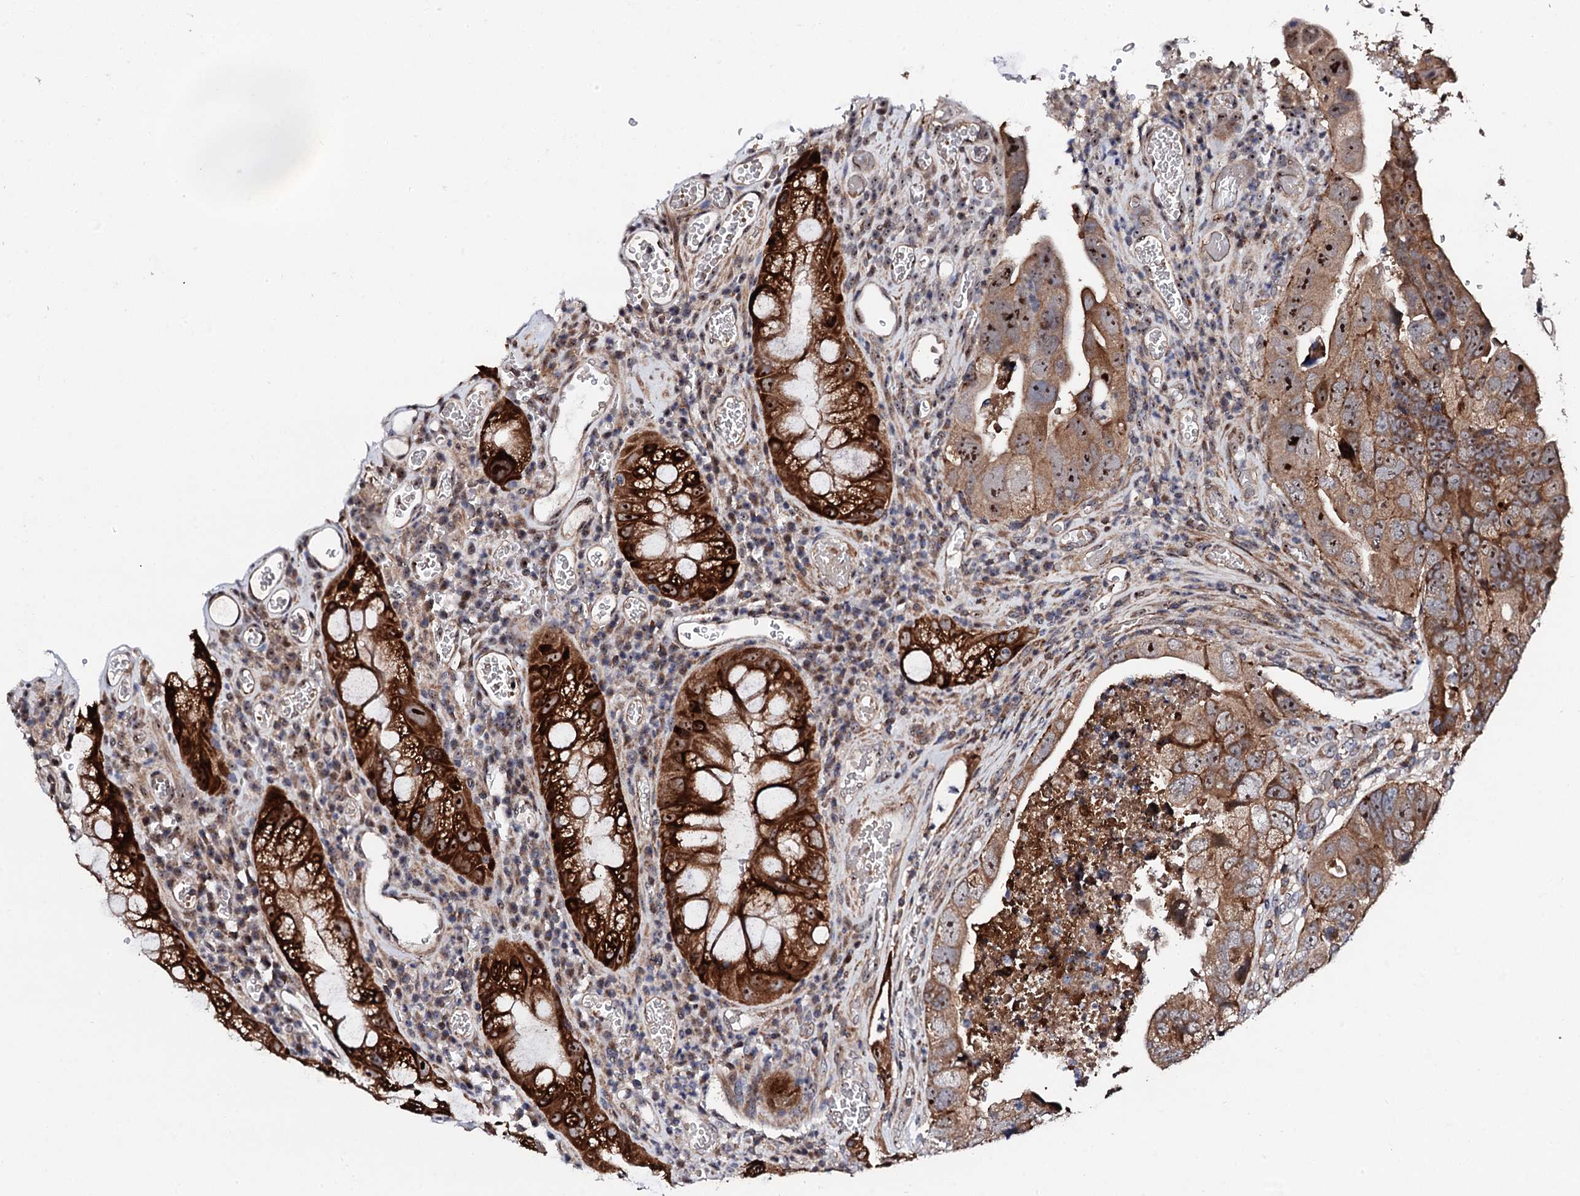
{"staining": {"intensity": "moderate", "quantity": ">75%", "location": "cytoplasmic/membranous,nuclear"}, "tissue": "colorectal cancer", "cell_type": "Tumor cells", "image_type": "cancer", "snomed": [{"axis": "morphology", "description": "Adenocarcinoma, NOS"}, {"axis": "topography", "description": "Rectum"}], "caption": "Adenocarcinoma (colorectal) stained with immunohistochemistry (IHC) exhibits moderate cytoplasmic/membranous and nuclear staining in approximately >75% of tumor cells.", "gene": "GTPBP4", "patient": {"sex": "male", "age": 63}}